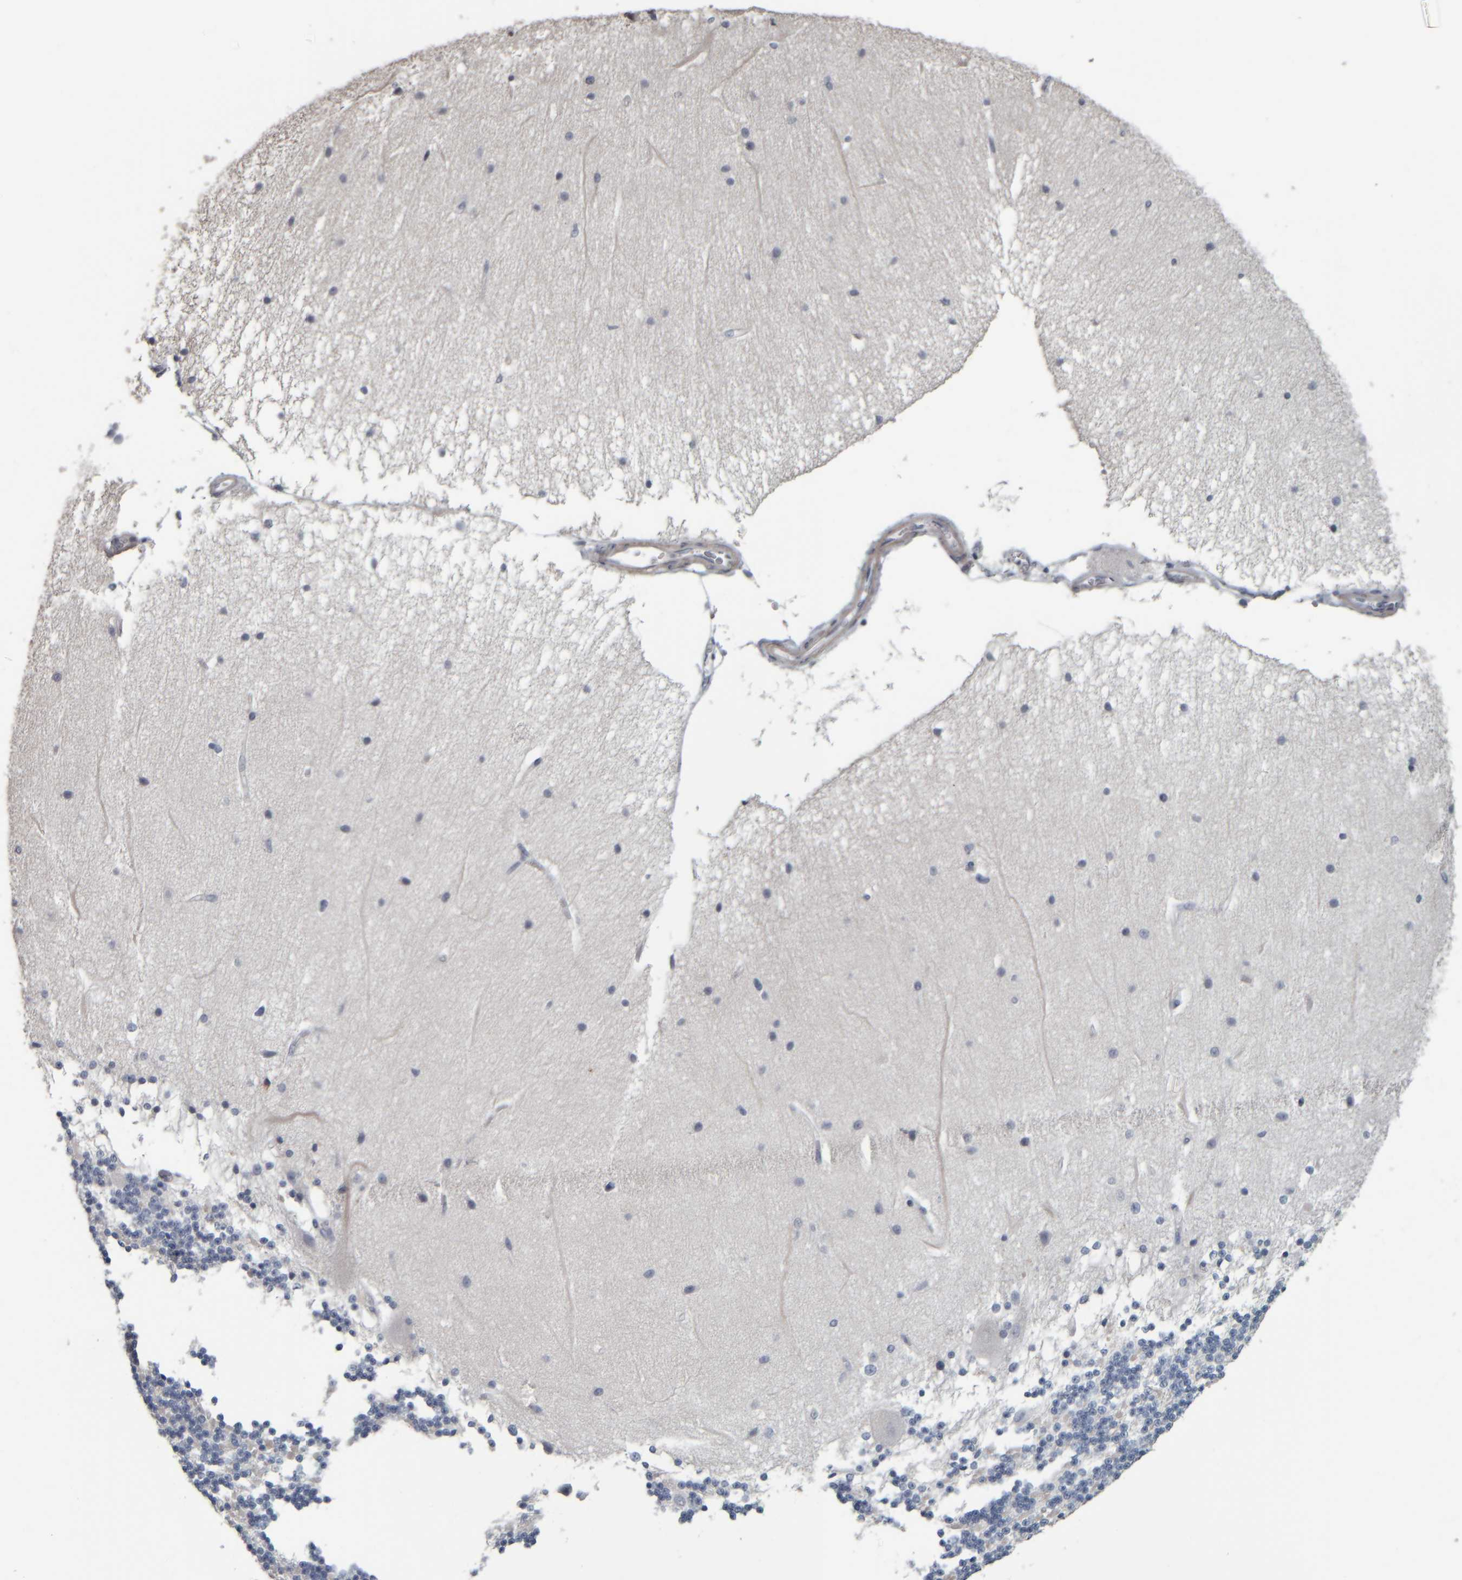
{"staining": {"intensity": "negative", "quantity": "none", "location": "none"}, "tissue": "cerebellum", "cell_type": "Cells in granular layer", "image_type": "normal", "snomed": [{"axis": "morphology", "description": "Normal tissue, NOS"}, {"axis": "topography", "description": "Cerebellum"}], "caption": "The image displays no significant expression in cells in granular layer of cerebellum. The staining is performed using DAB (3,3'-diaminobenzidine) brown chromogen with nuclei counter-stained in using hematoxylin.", "gene": "CAVIN4", "patient": {"sex": "female", "age": 54}}